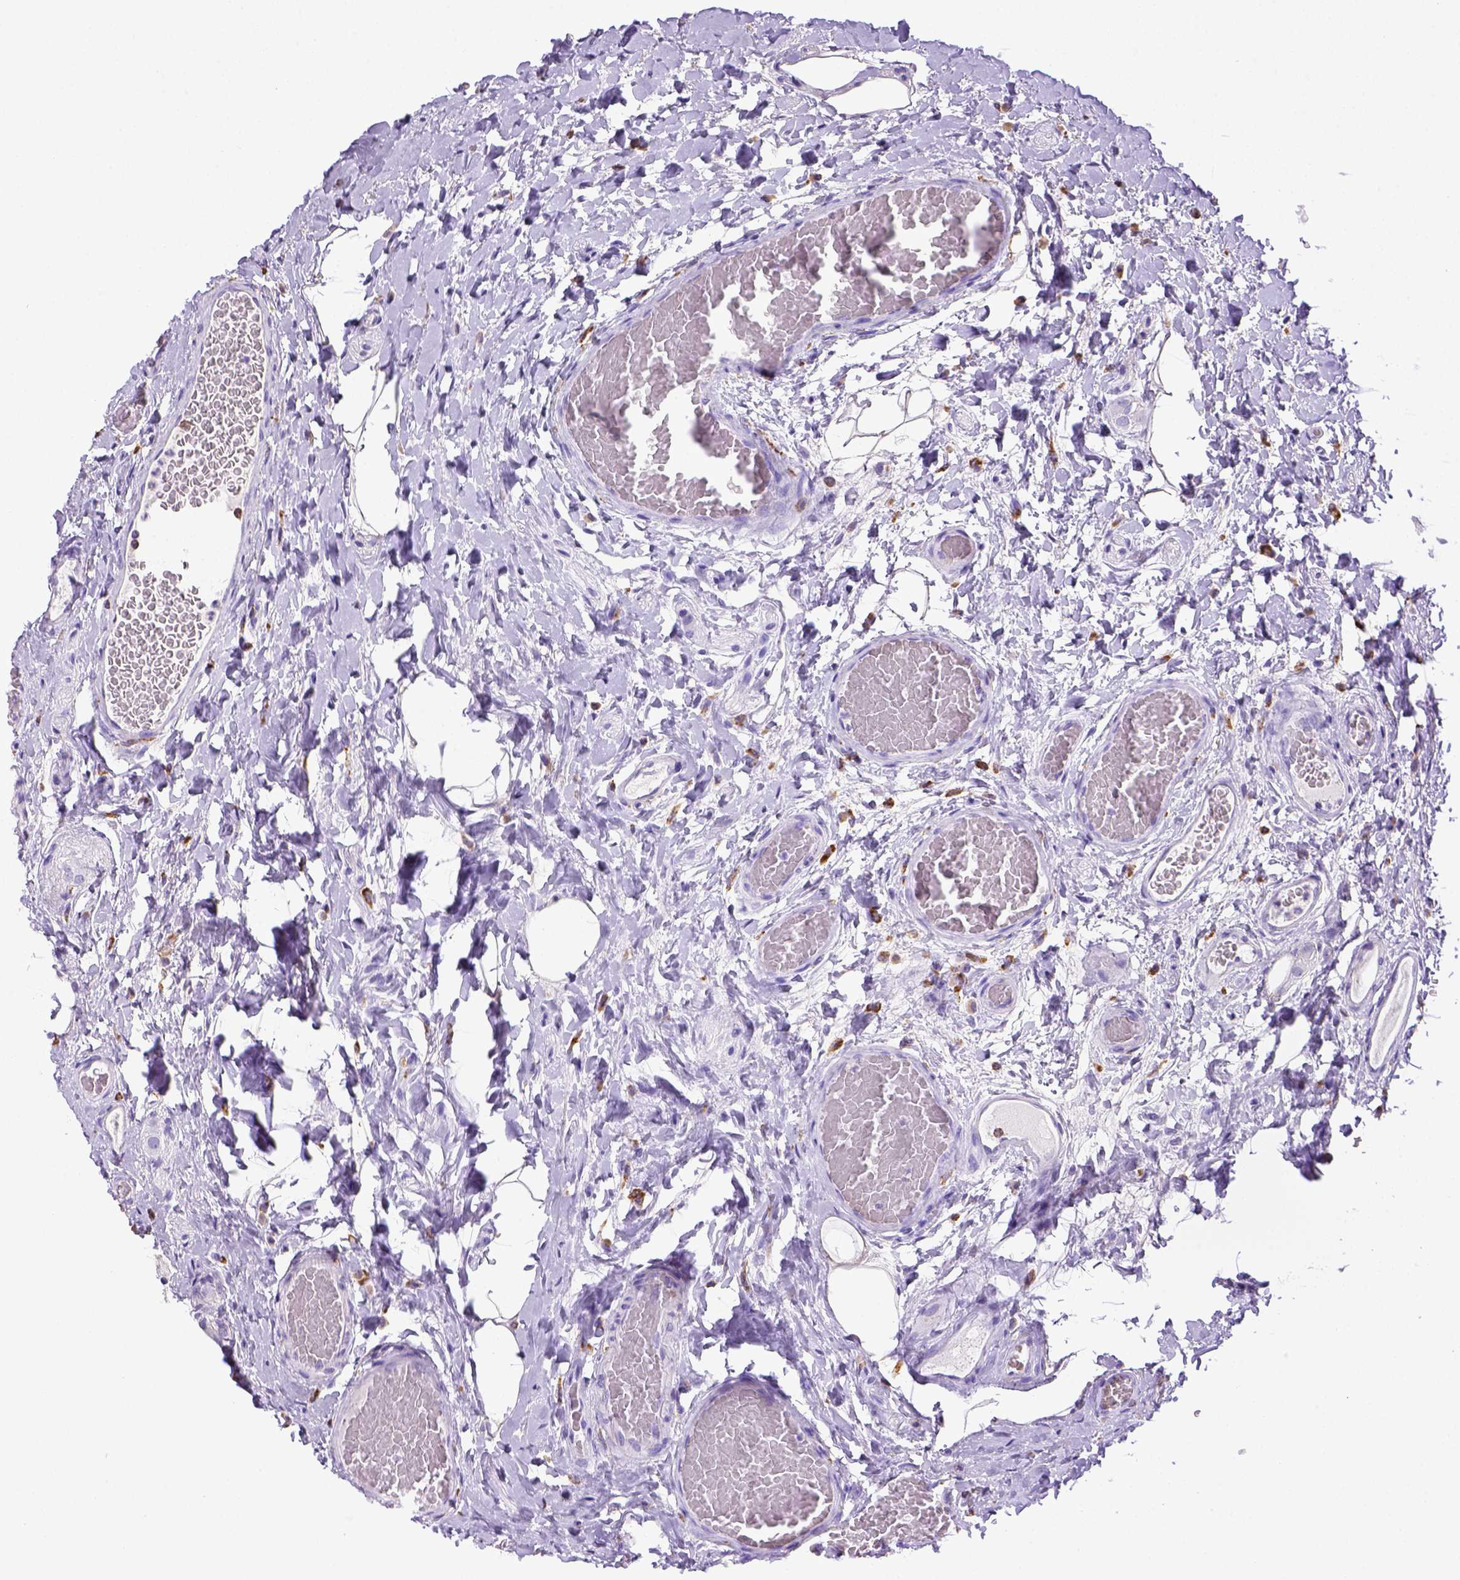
{"staining": {"intensity": "negative", "quantity": "none", "location": "none"}, "tissue": "colon", "cell_type": "Endothelial cells", "image_type": "normal", "snomed": [{"axis": "morphology", "description": "Normal tissue, NOS"}, {"axis": "topography", "description": "Colon"}], "caption": "Endothelial cells show no significant positivity in normal colon. Nuclei are stained in blue.", "gene": "CD68", "patient": {"sex": "female", "age": 65}}